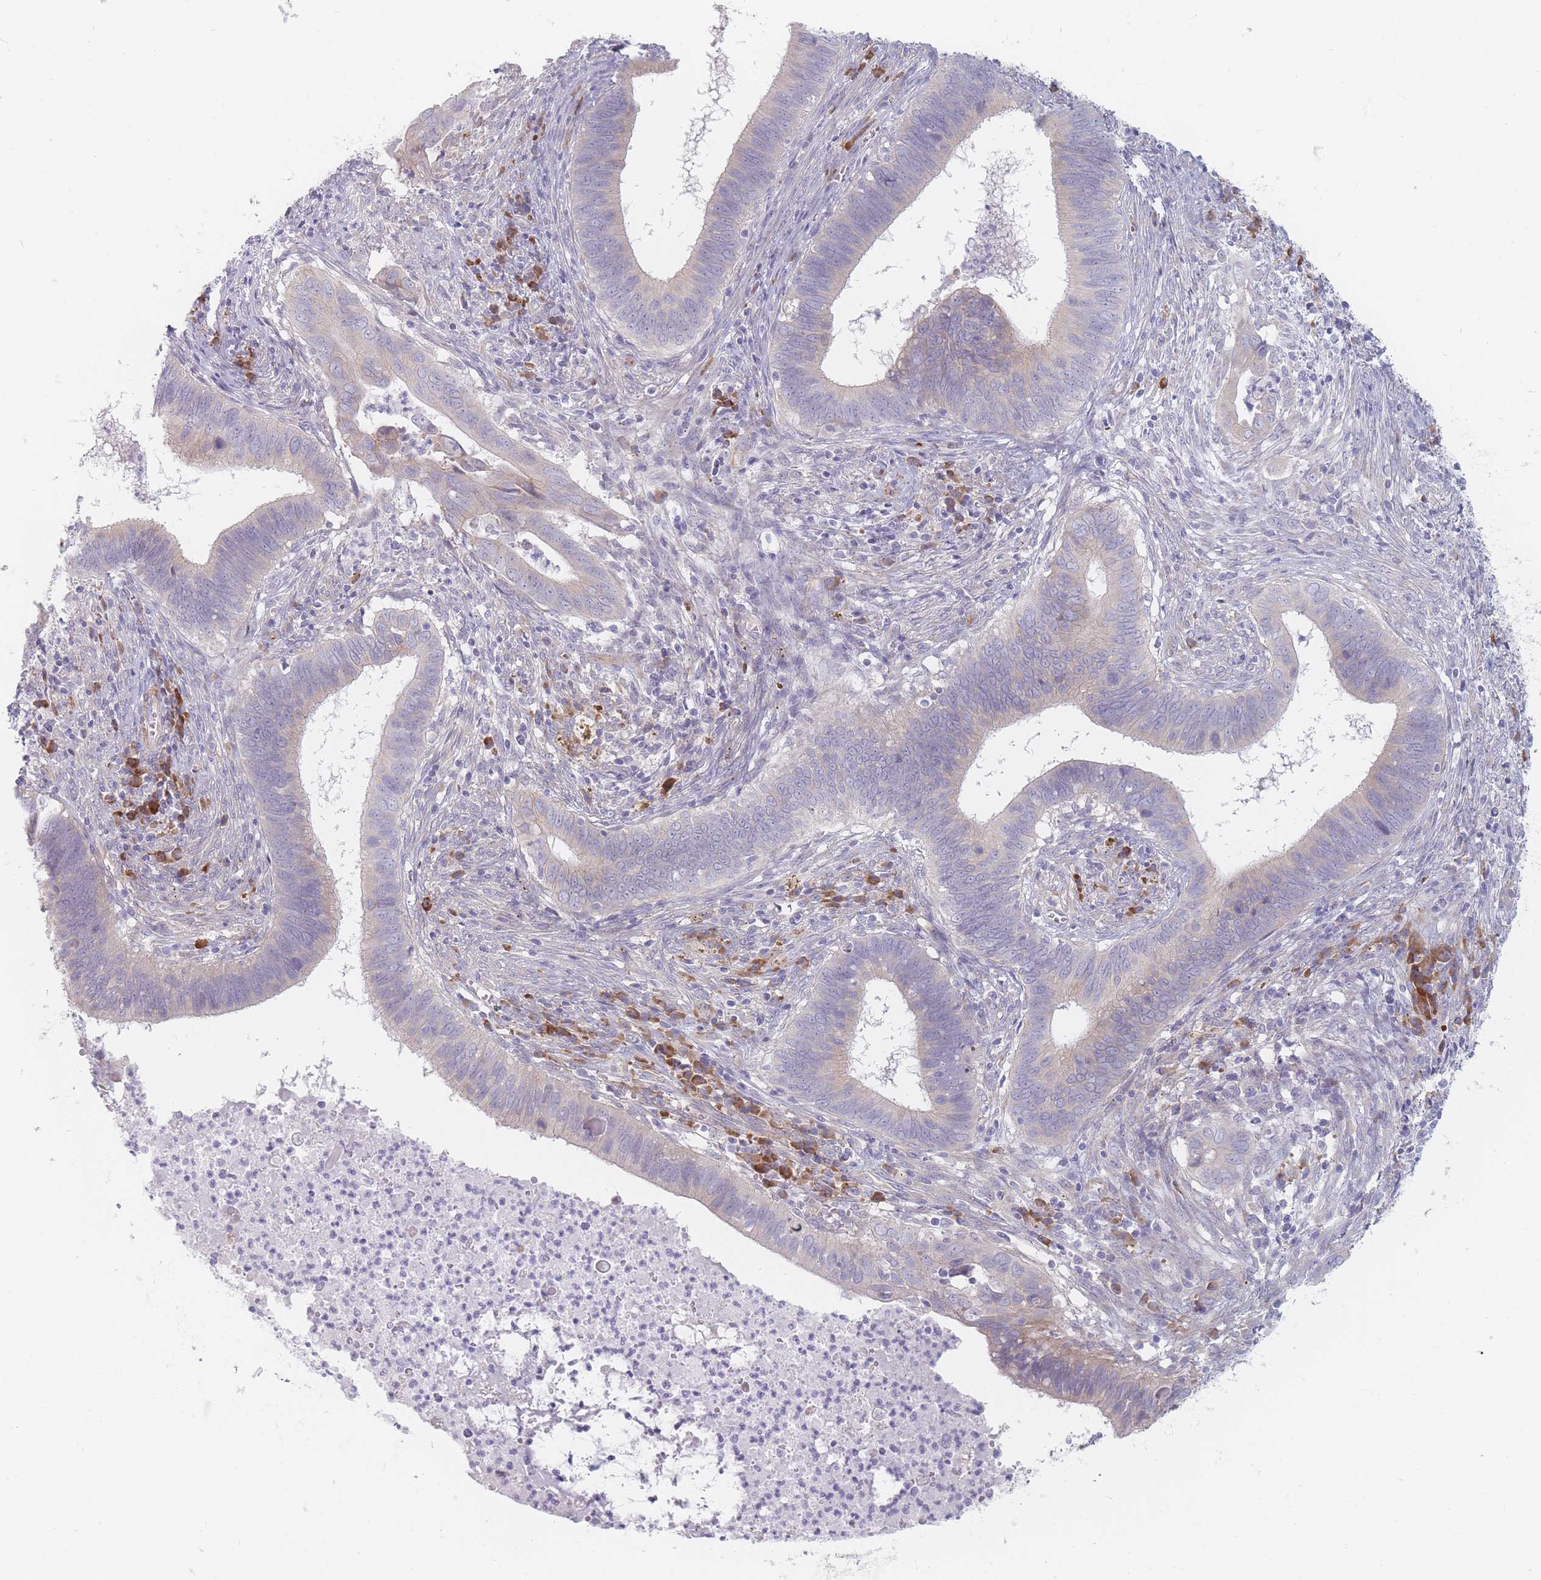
{"staining": {"intensity": "weak", "quantity": "<25%", "location": "cytoplasmic/membranous"}, "tissue": "cervical cancer", "cell_type": "Tumor cells", "image_type": "cancer", "snomed": [{"axis": "morphology", "description": "Adenocarcinoma, NOS"}, {"axis": "topography", "description": "Cervix"}], "caption": "Adenocarcinoma (cervical) was stained to show a protein in brown. There is no significant positivity in tumor cells. (DAB IHC with hematoxylin counter stain).", "gene": "ERBIN", "patient": {"sex": "female", "age": 42}}